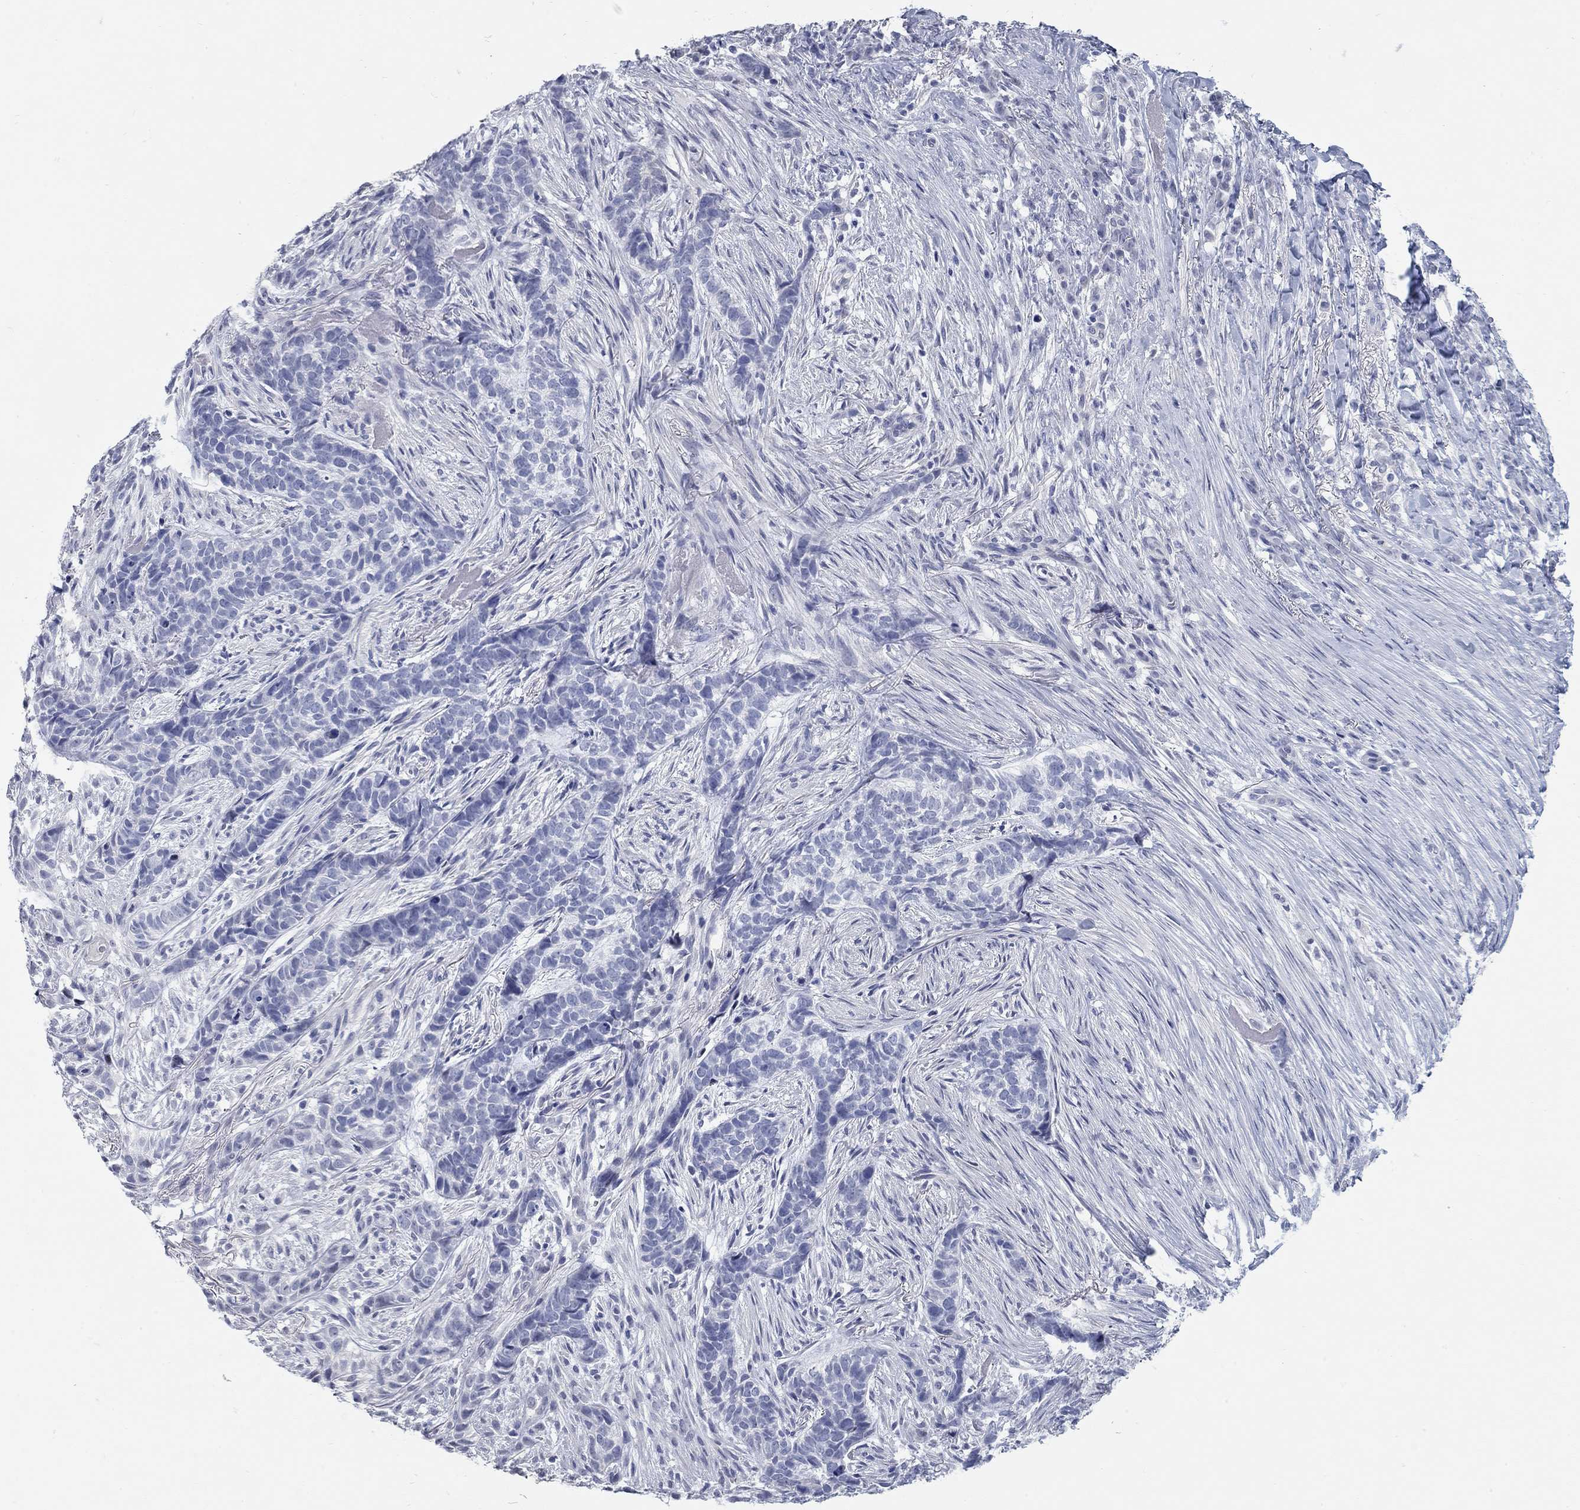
{"staining": {"intensity": "negative", "quantity": "none", "location": "none"}, "tissue": "skin cancer", "cell_type": "Tumor cells", "image_type": "cancer", "snomed": [{"axis": "morphology", "description": "Basal cell carcinoma"}, {"axis": "topography", "description": "Skin"}], "caption": "Immunohistochemical staining of basal cell carcinoma (skin) reveals no significant staining in tumor cells.", "gene": "WASF3", "patient": {"sex": "female", "age": 69}}